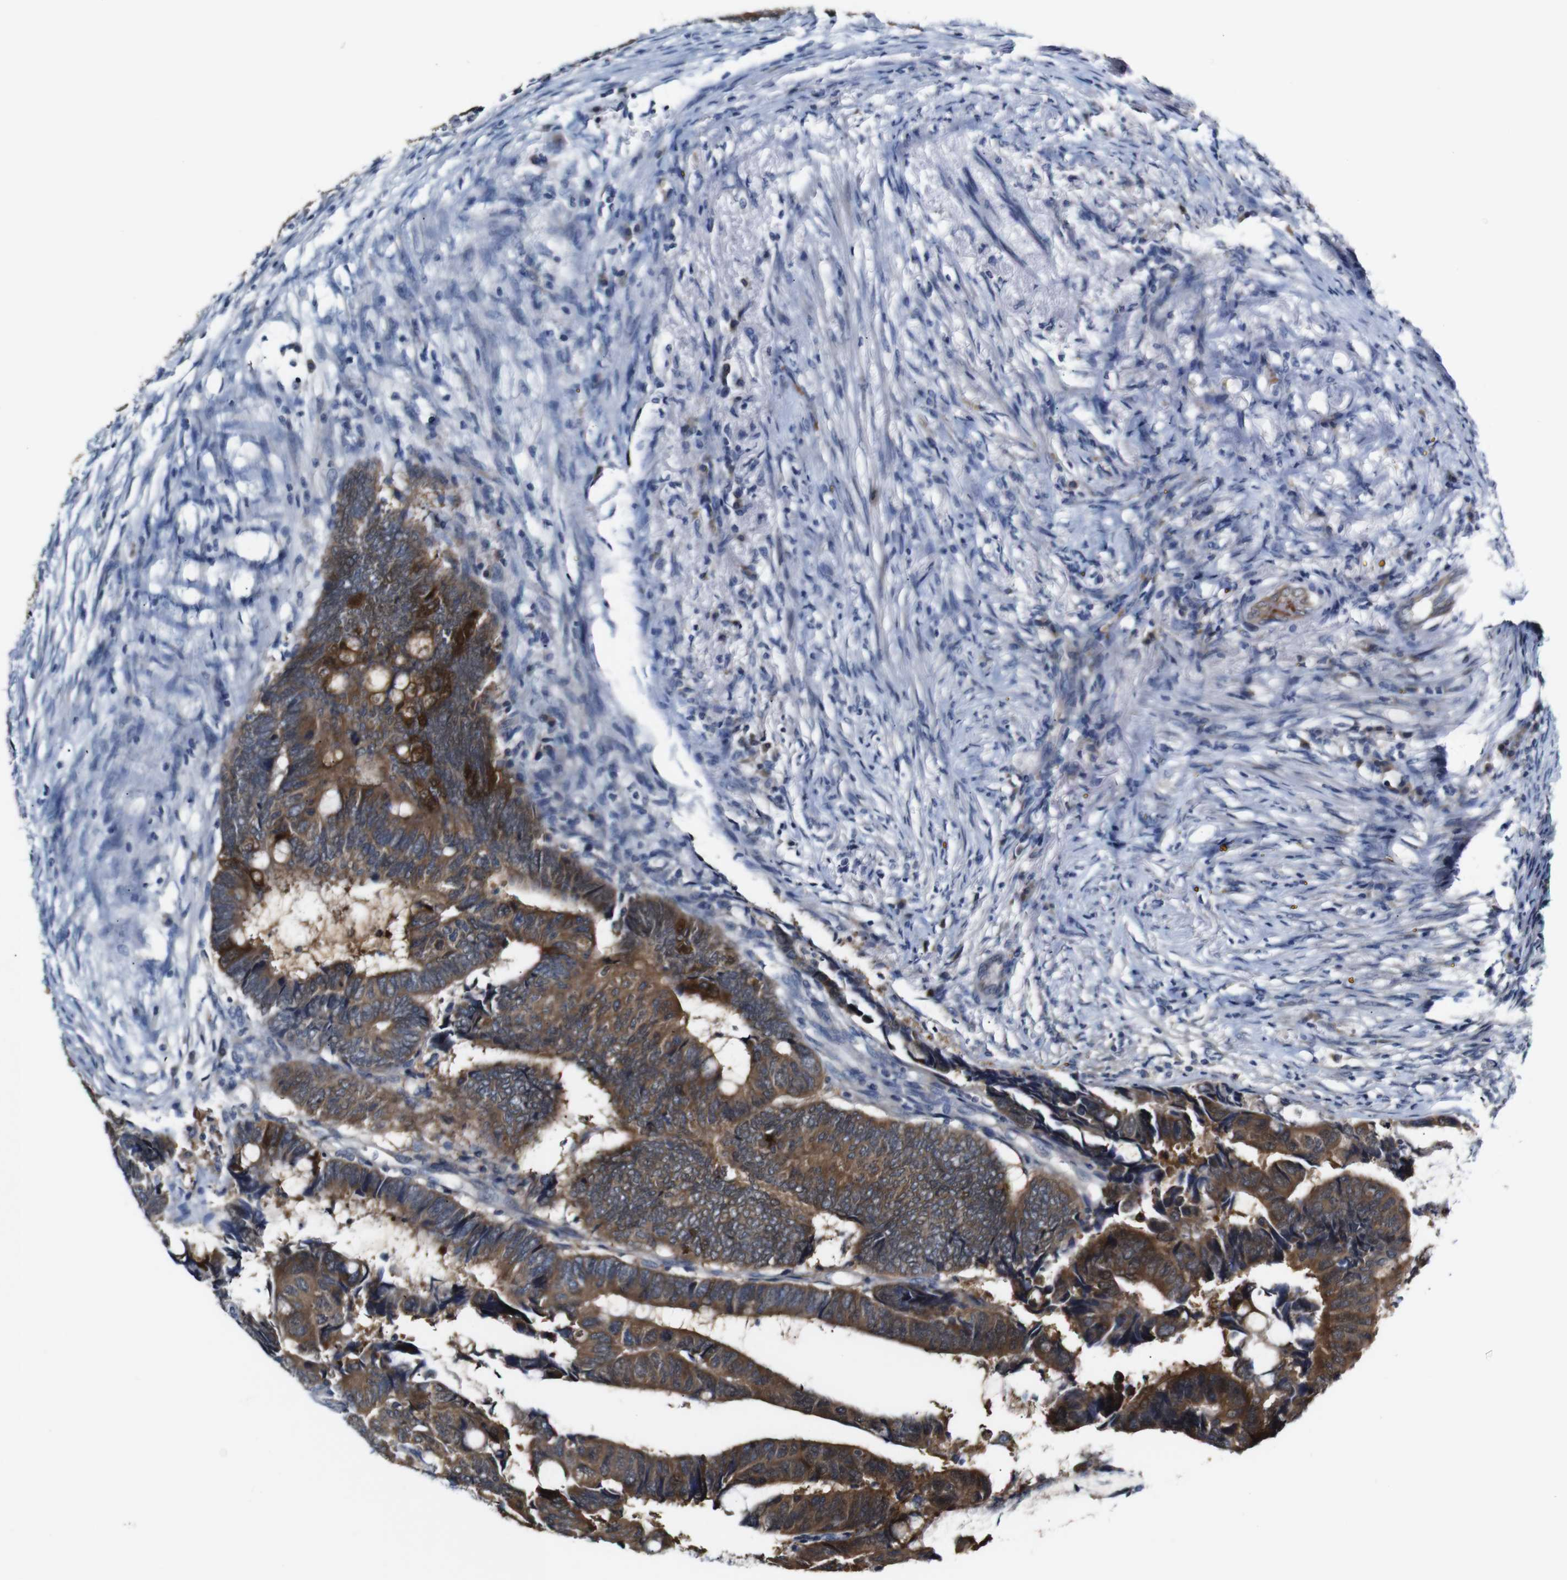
{"staining": {"intensity": "strong", "quantity": ">75%", "location": "cytoplasmic/membranous"}, "tissue": "colorectal cancer", "cell_type": "Tumor cells", "image_type": "cancer", "snomed": [{"axis": "morphology", "description": "Normal tissue, NOS"}, {"axis": "morphology", "description": "Adenocarcinoma, NOS"}, {"axis": "topography", "description": "Rectum"}, {"axis": "topography", "description": "Peripheral nerve tissue"}], "caption": "The immunohistochemical stain shows strong cytoplasmic/membranous positivity in tumor cells of colorectal cancer (adenocarcinoma) tissue.", "gene": "TBC1D32", "patient": {"sex": "male", "age": 92}}